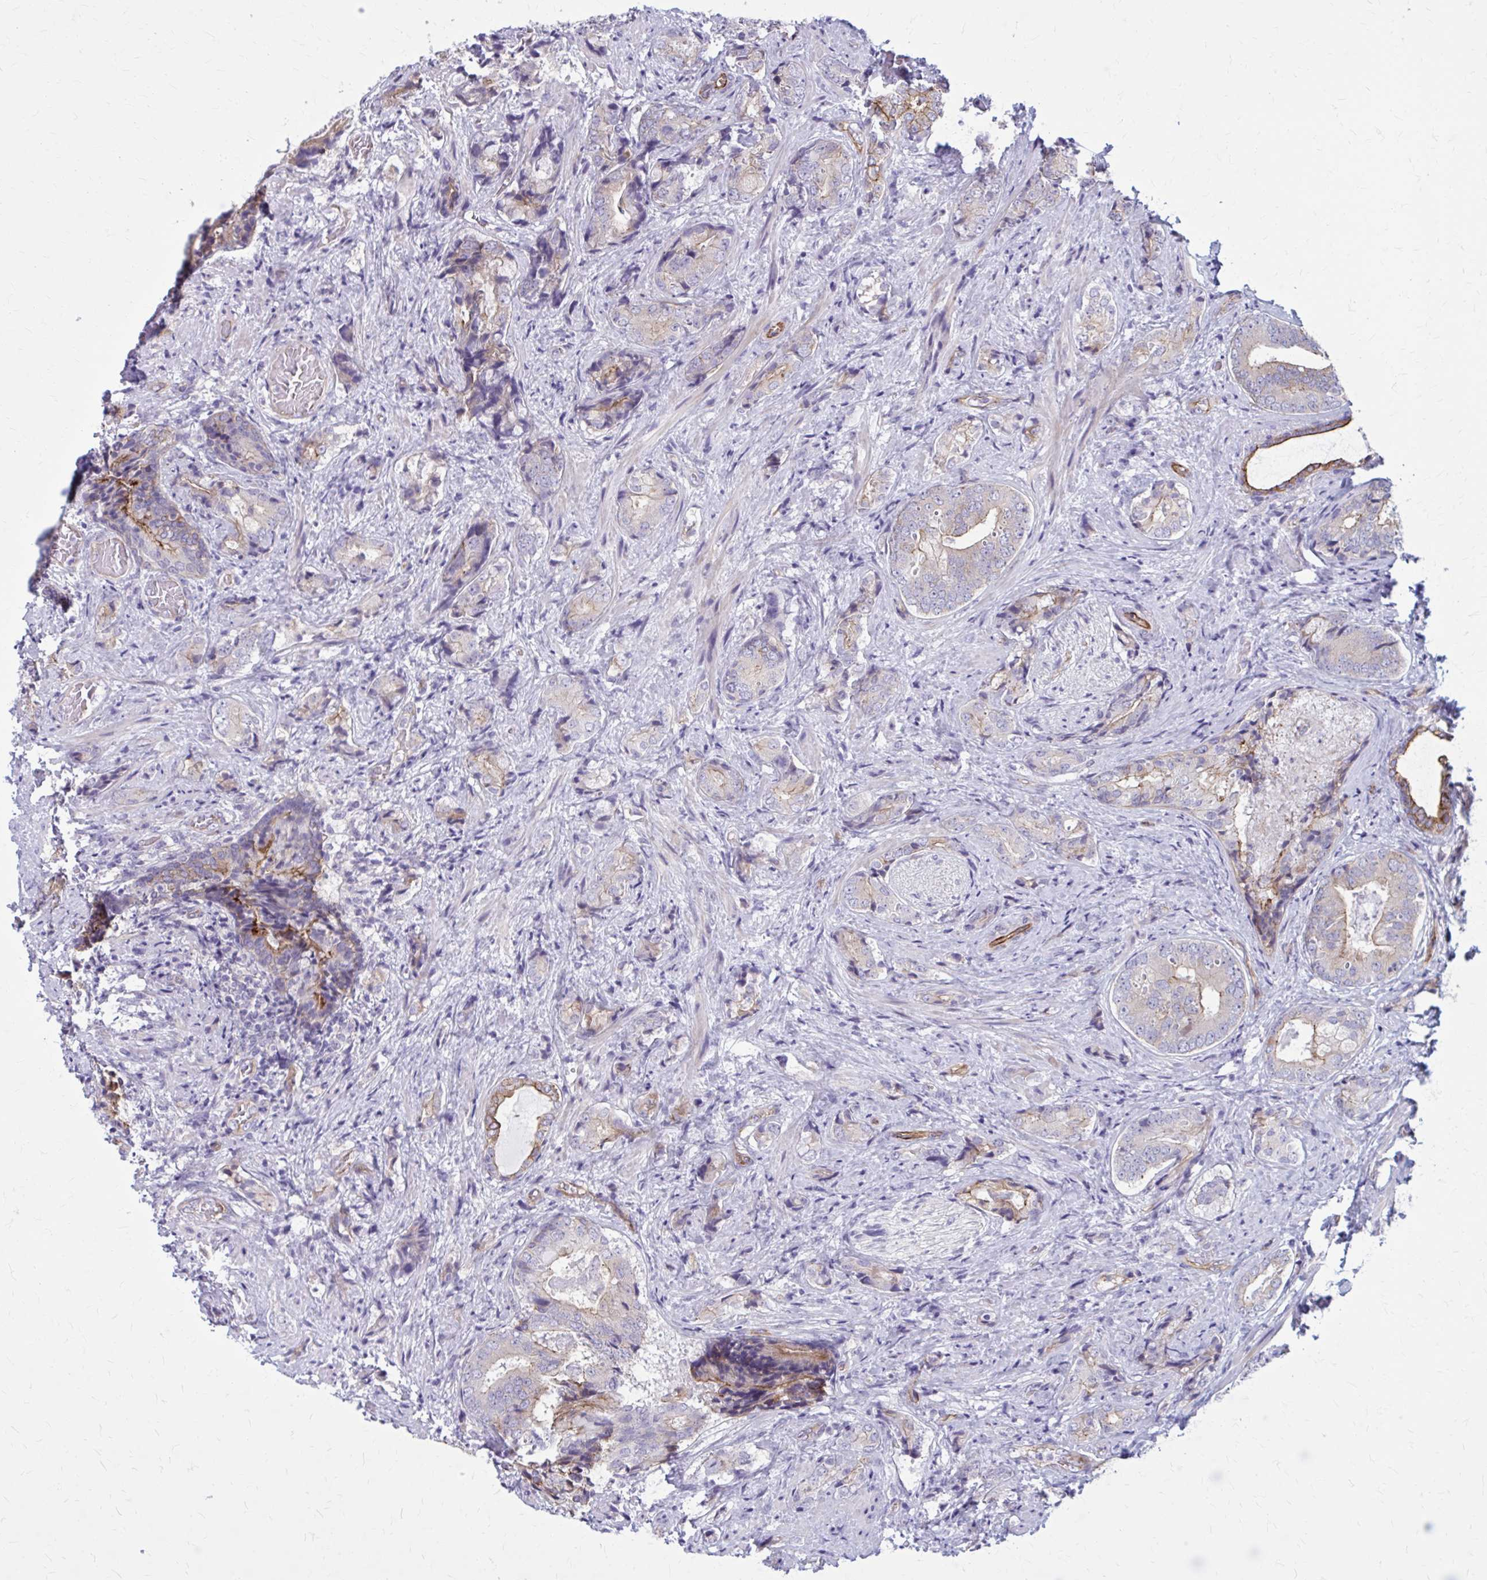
{"staining": {"intensity": "moderate", "quantity": "25%-75%", "location": "cytoplasmic/membranous"}, "tissue": "prostate cancer", "cell_type": "Tumor cells", "image_type": "cancer", "snomed": [{"axis": "morphology", "description": "Adenocarcinoma, High grade"}, {"axis": "topography", "description": "Prostate"}], "caption": "Immunohistochemistry (IHC) micrograph of neoplastic tissue: prostate cancer stained using immunohistochemistry exhibits medium levels of moderate protein expression localized specifically in the cytoplasmic/membranous of tumor cells, appearing as a cytoplasmic/membranous brown color.", "gene": "ZDHHC7", "patient": {"sex": "male", "age": 62}}